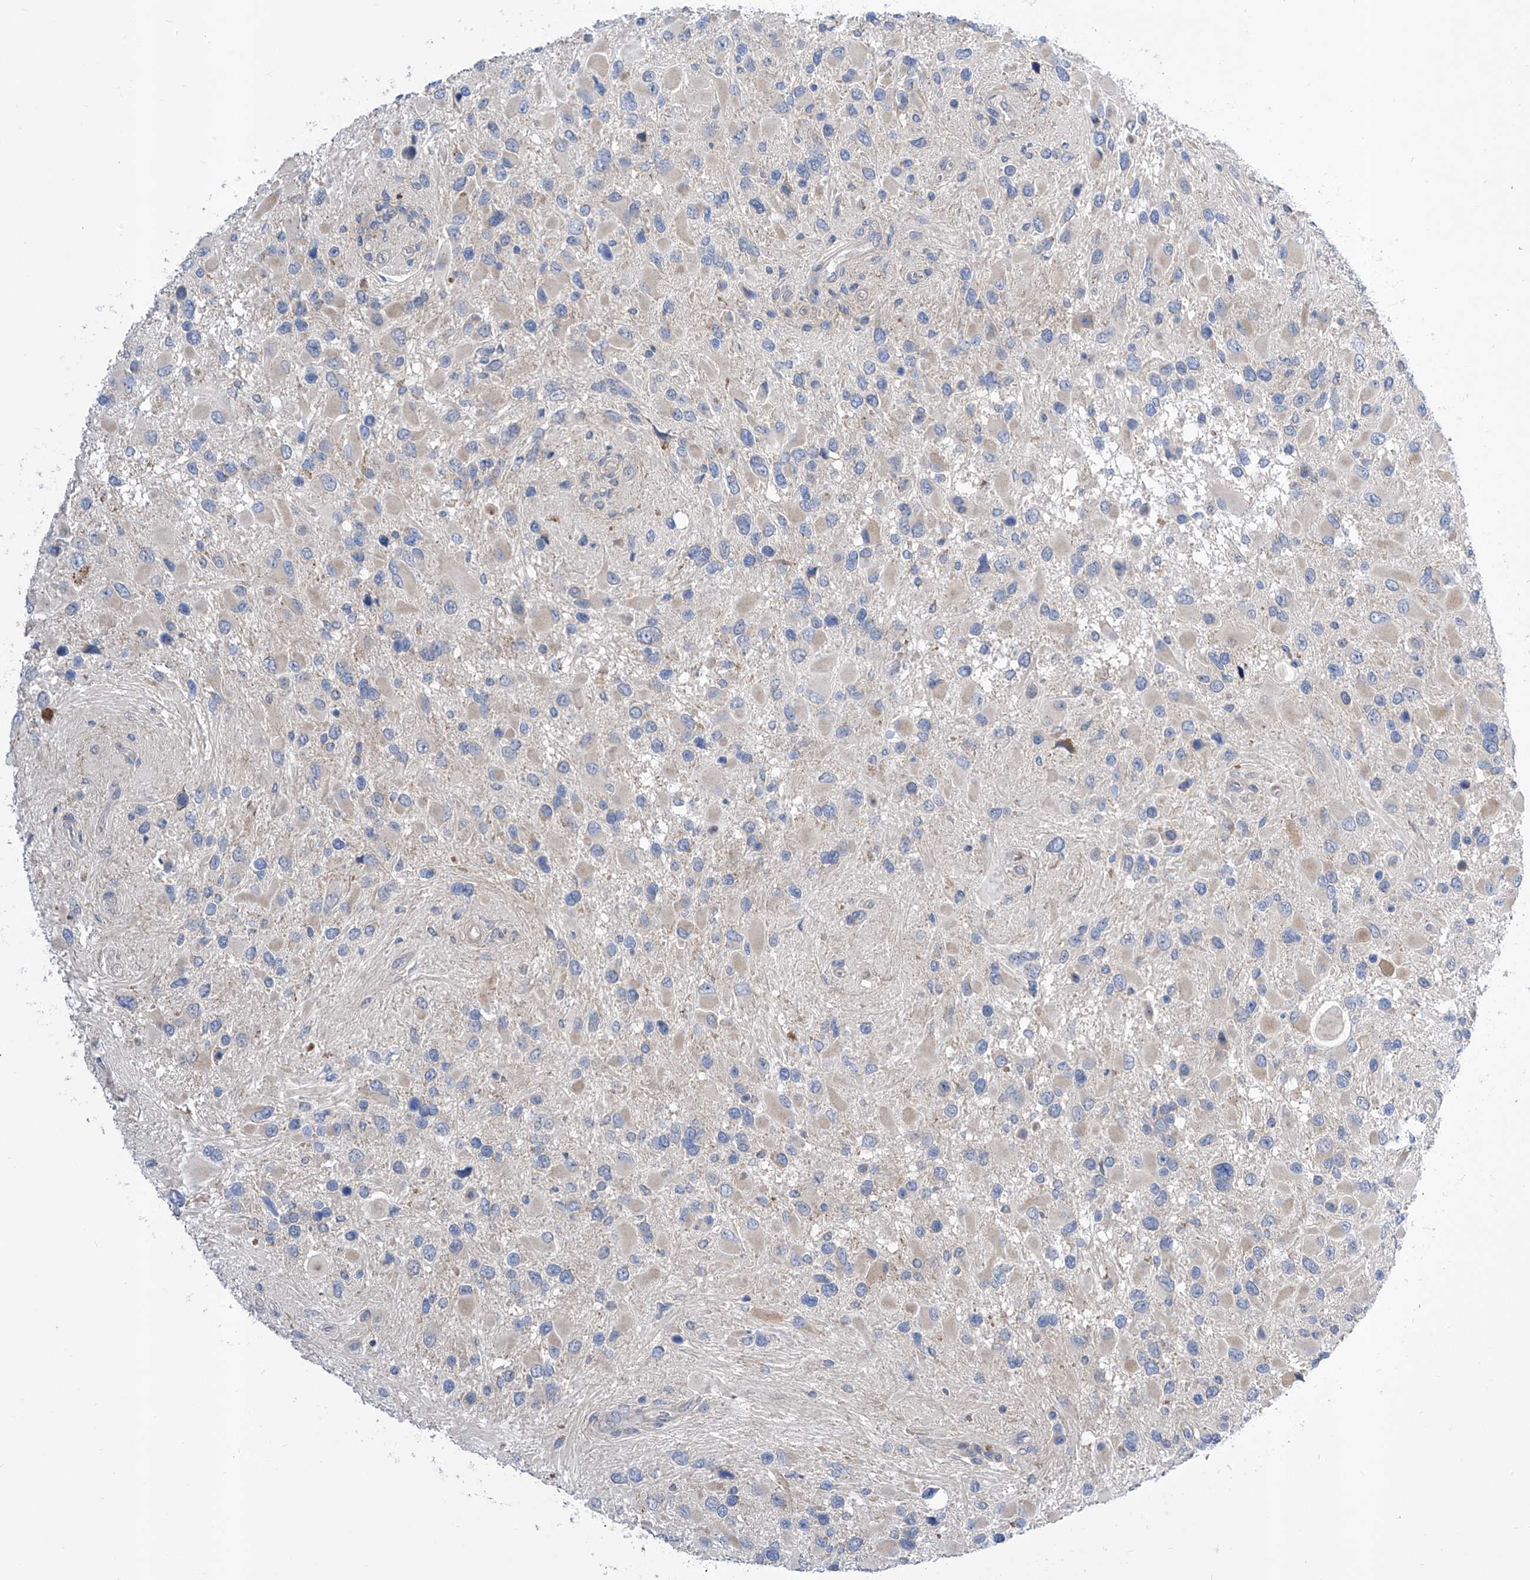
{"staining": {"intensity": "negative", "quantity": "none", "location": "none"}, "tissue": "glioma", "cell_type": "Tumor cells", "image_type": "cancer", "snomed": [{"axis": "morphology", "description": "Glioma, malignant, High grade"}, {"axis": "topography", "description": "Brain"}], "caption": "Human glioma stained for a protein using IHC exhibits no positivity in tumor cells.", "gene": "SRBD1", "patient": {"sex": "male", "age": 53}}